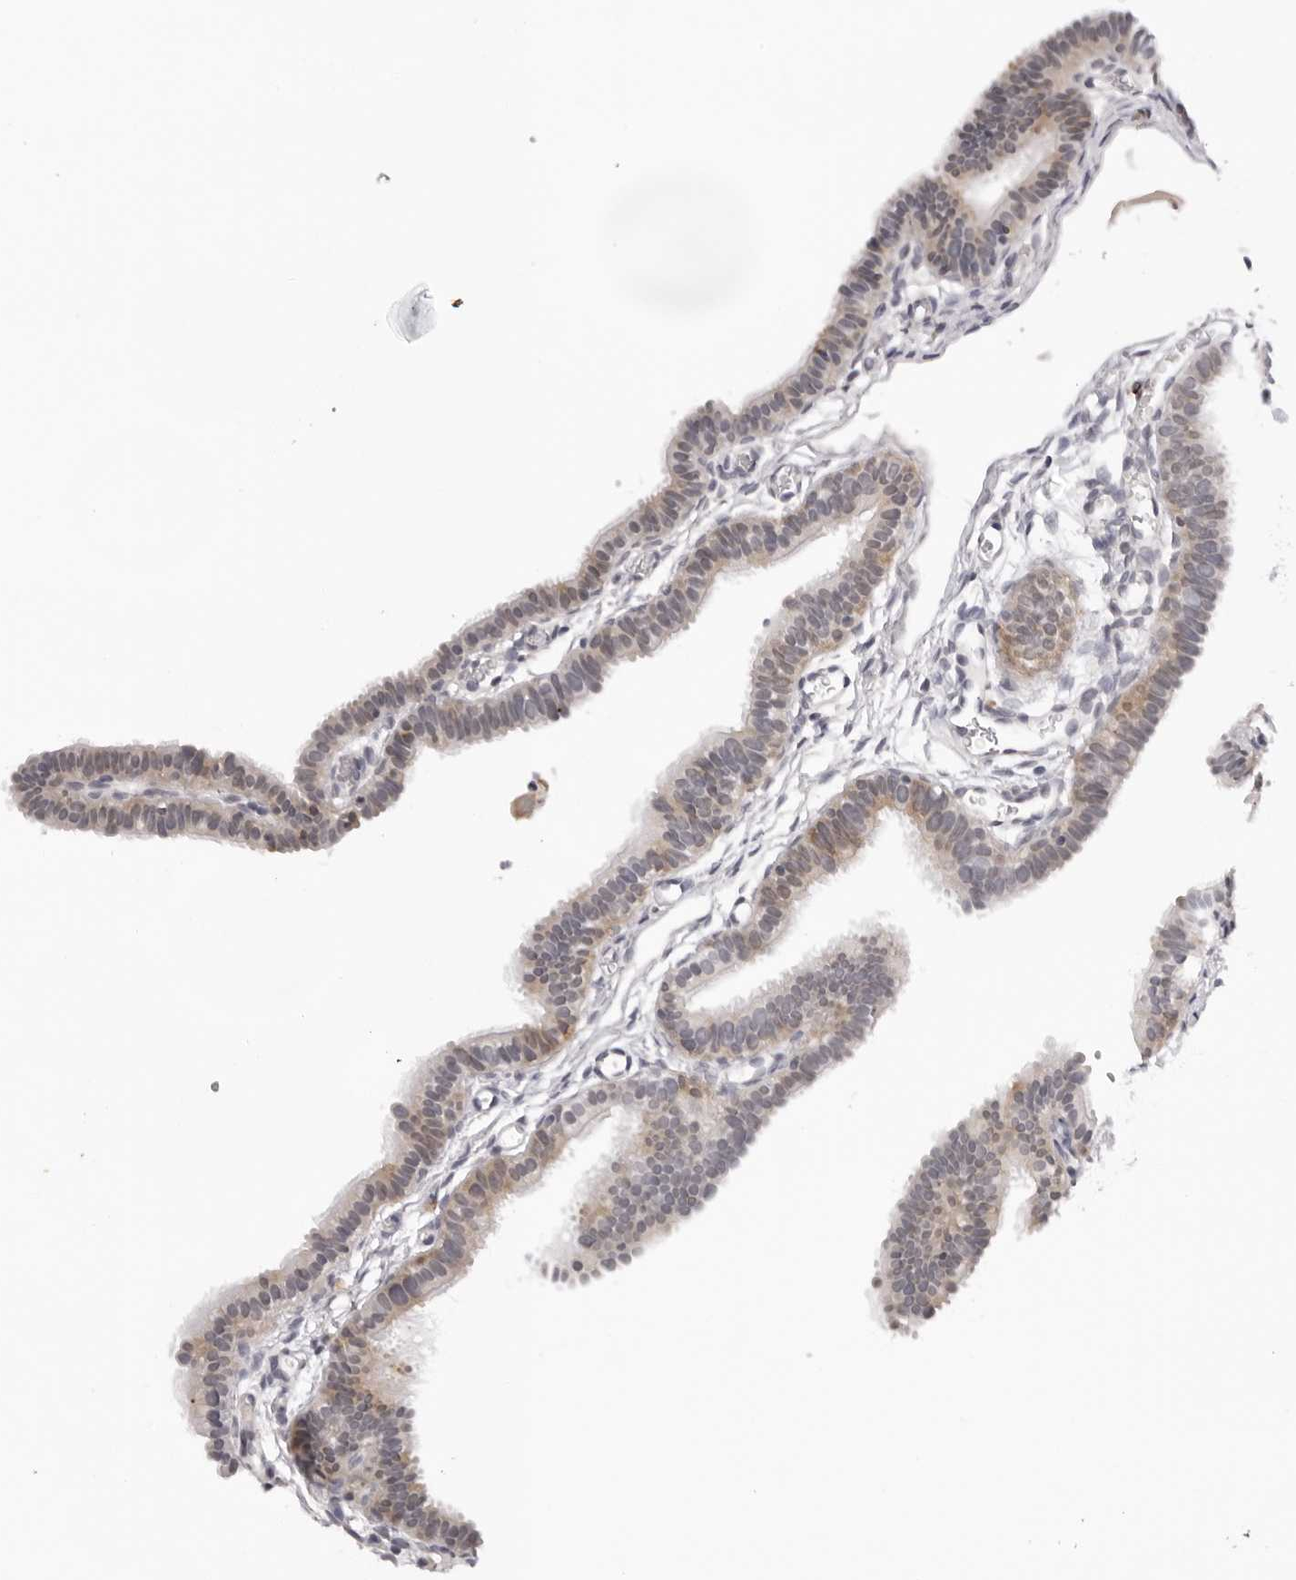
{"staining": {"intensity": "weak", "quantity": "25%-75%", "location": "cytoplasmic/membranous"}, "tissue": "fallopian tube", "cell_type": "Glandular cells", "image_type": "normal", "snomed": [{"axis": "morphology", "description": "Normal tissue, NOS"}, {"axis": "topography", "description": "Fallopian tube"}, {"axis": "topography", "description": "Placenta"}], "caption": "About 25%-75% of glandular cells in benign fallopian tube demonstrate weak cytoplasmic/membranous protein positivity as visualized by brown immunohistochemical staining.", "gene": "IL17RA", "patient": {"sex": "female", "age": 34}}